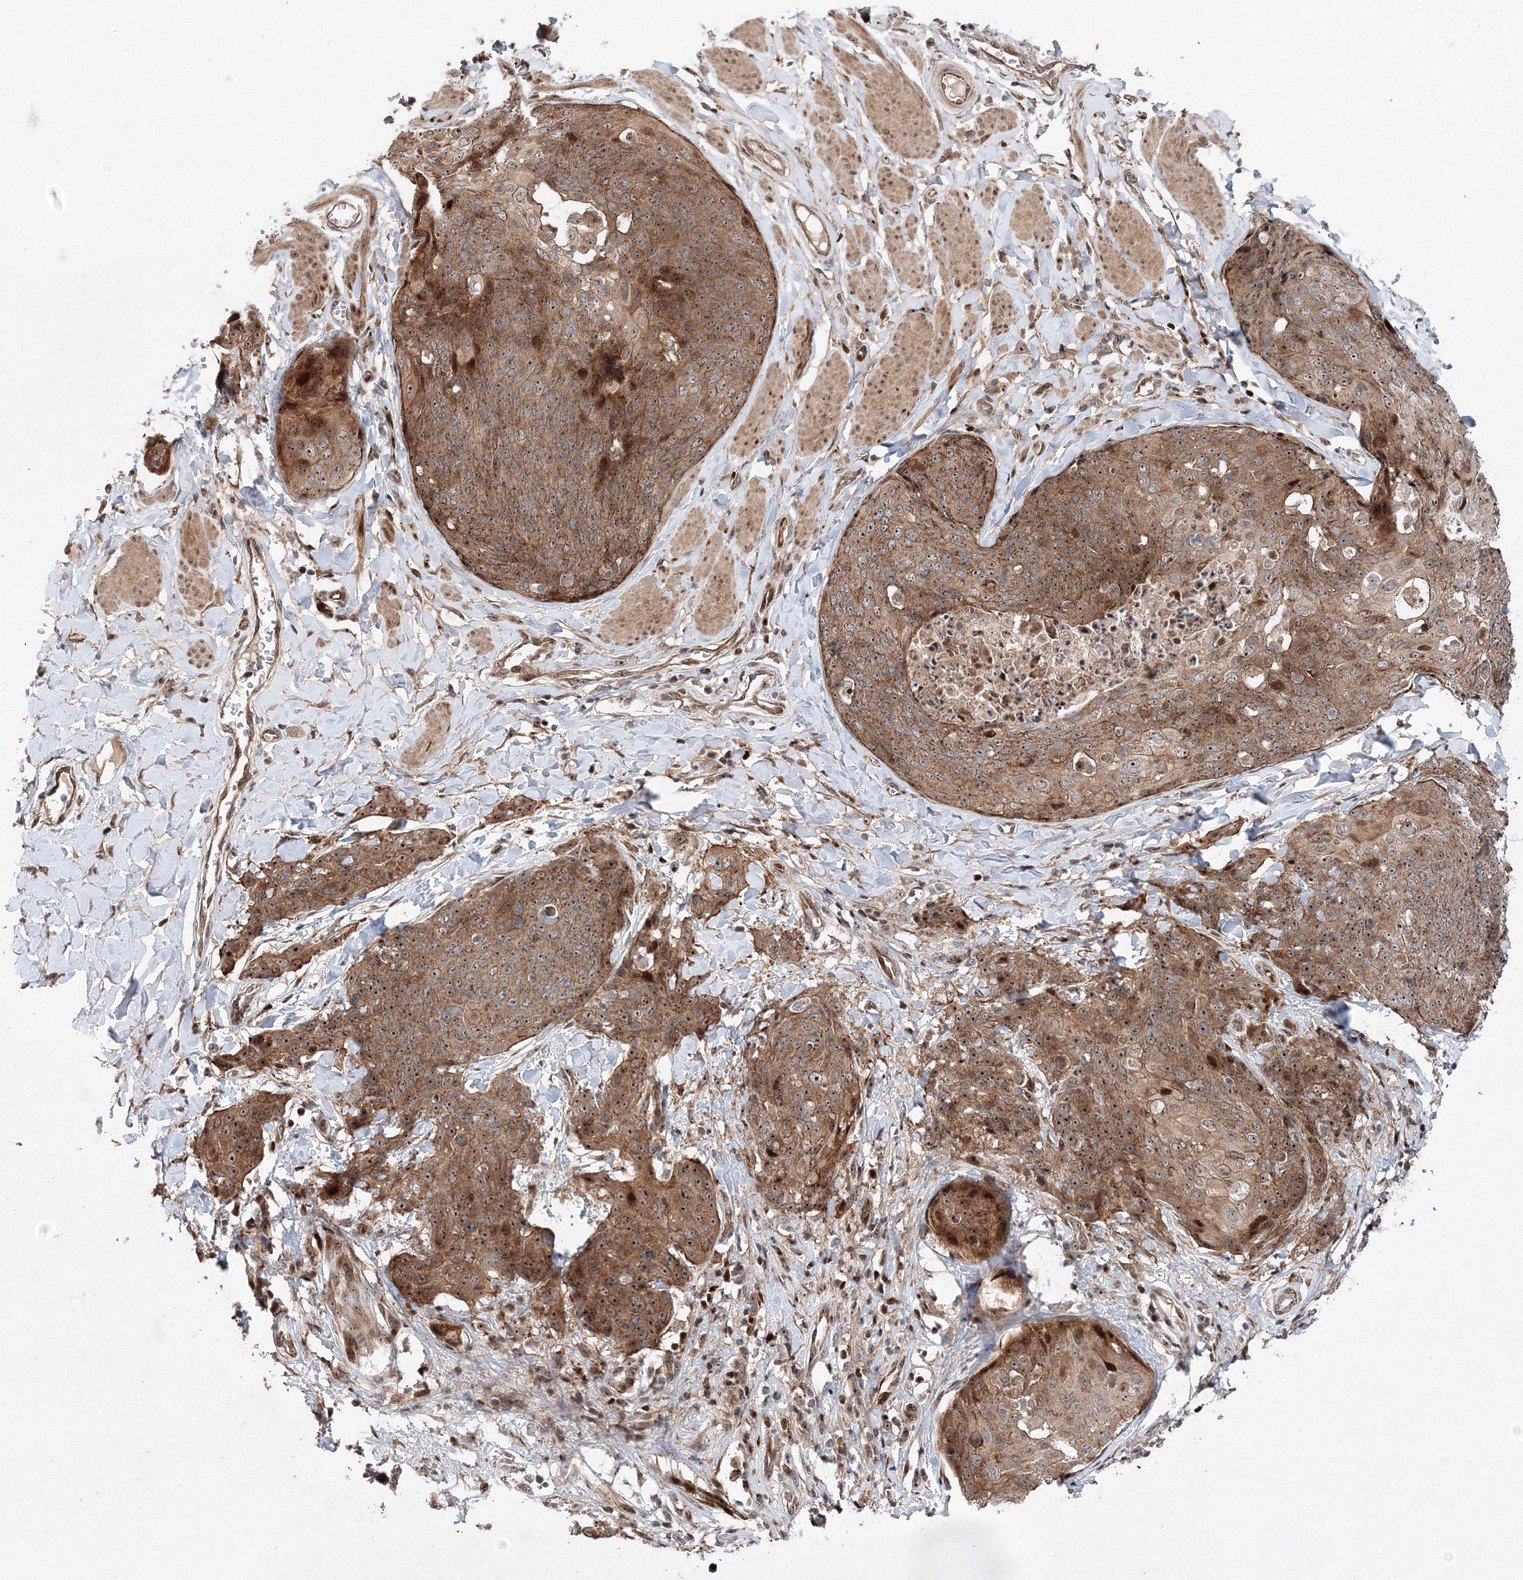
{"staining": {"intensity": "moderate", "quantity": ">75%", "location": "cytoplasmic/membranous,nuclear"}, "tissue": "skin cancer", "cell_type": "Tumor cells", "image_type": "cancer", "snomed": [{"axis": "morphology", "description": "Squamous cell carcinoma, NOS"}, {"axis": "topography", "description": "Skin"}, {"axis": "topography", "description": "Vulva"}], "caption": "Human skin cancer (squamous cell carcinoma) stained with a protein marker exhibits moderate staining in tumor cells.", "gene": "ANKAR", "patient": {"sex": "female", "age": 85}}